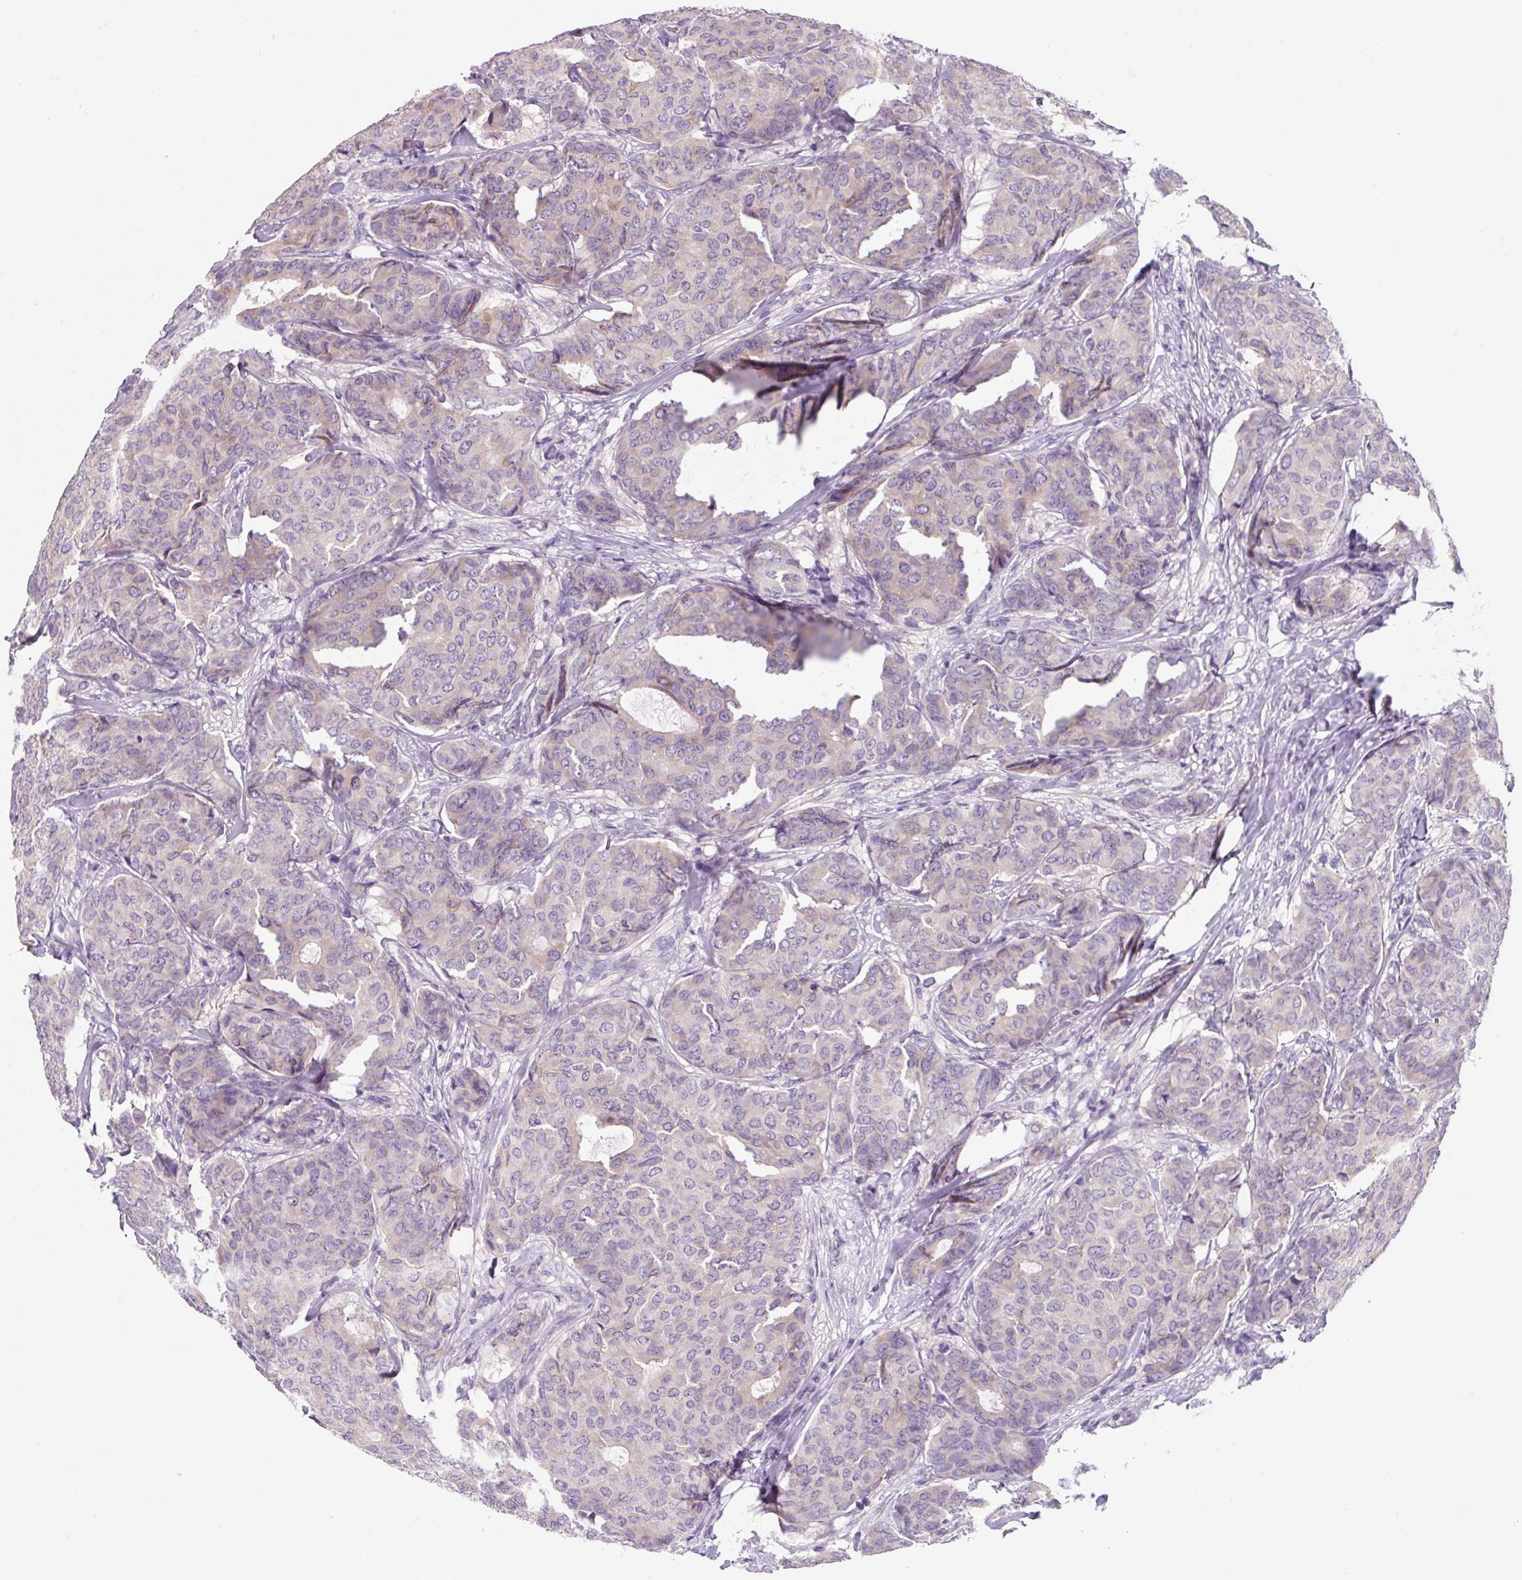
{"staining": {"intensity": "negative", "quantity": "none", "location": "none"}, "tissue": "breast cancer", "cell_type": "Tumor cells", "image_type": "cancer", "snomed": [{"axis": "morphology", "description": "Duct carcinoma"}, {"axis": "topography", "description": "Breast"}], "caption": "High magnification brightfield microscopy of breast cancer (invasive ductal carcinoma) stained with DAB (3,3'-diaminobenzidine) (brown) and counterstained with hematoxylin (blue): tumor cells show no significant staining.", "gene": "FZD5", "patient": {"sex": "female", "age": 75}}